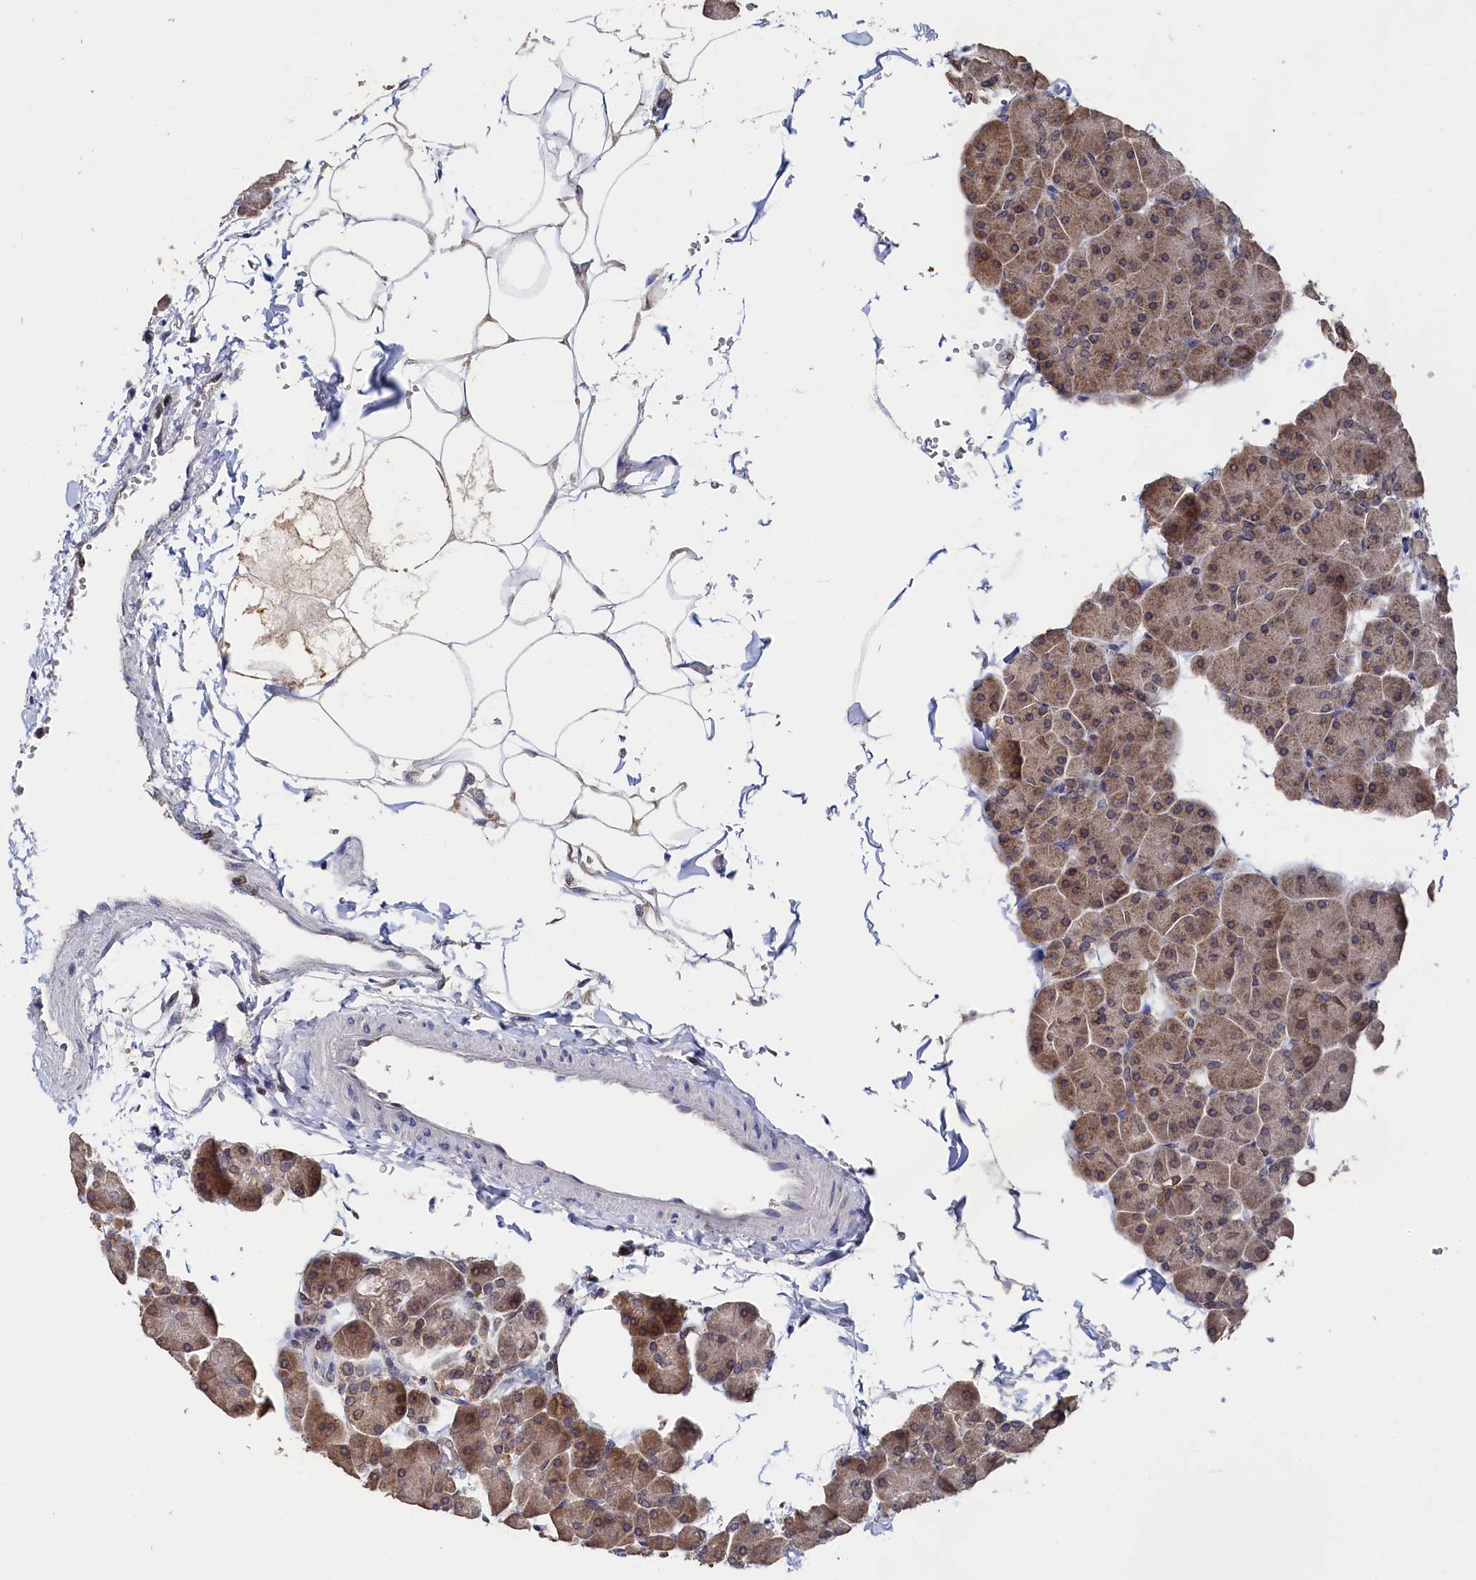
{"staining": {"intensity": "moderate", "quantity": ">75%", "location": "cytoplasmic/membranous,nuclear"}, "tissue": "pancreas", "cell_type": "Exocrine glandular cells", "image_type": "normal", "snomed": [{"axis": "morphology", "description": "Normal tissue, NOS"}, {"axis": "topography", "description": "Pancreas"}], "caption": "Exocrine glandular cells display medium levels of moderate cytoplasmic/membranous,nuclear positivity in approximately >75% of cells in benign human pancreas.", "gene": "ANKEF1", "patient": {"sex": "male", "age": 35}}